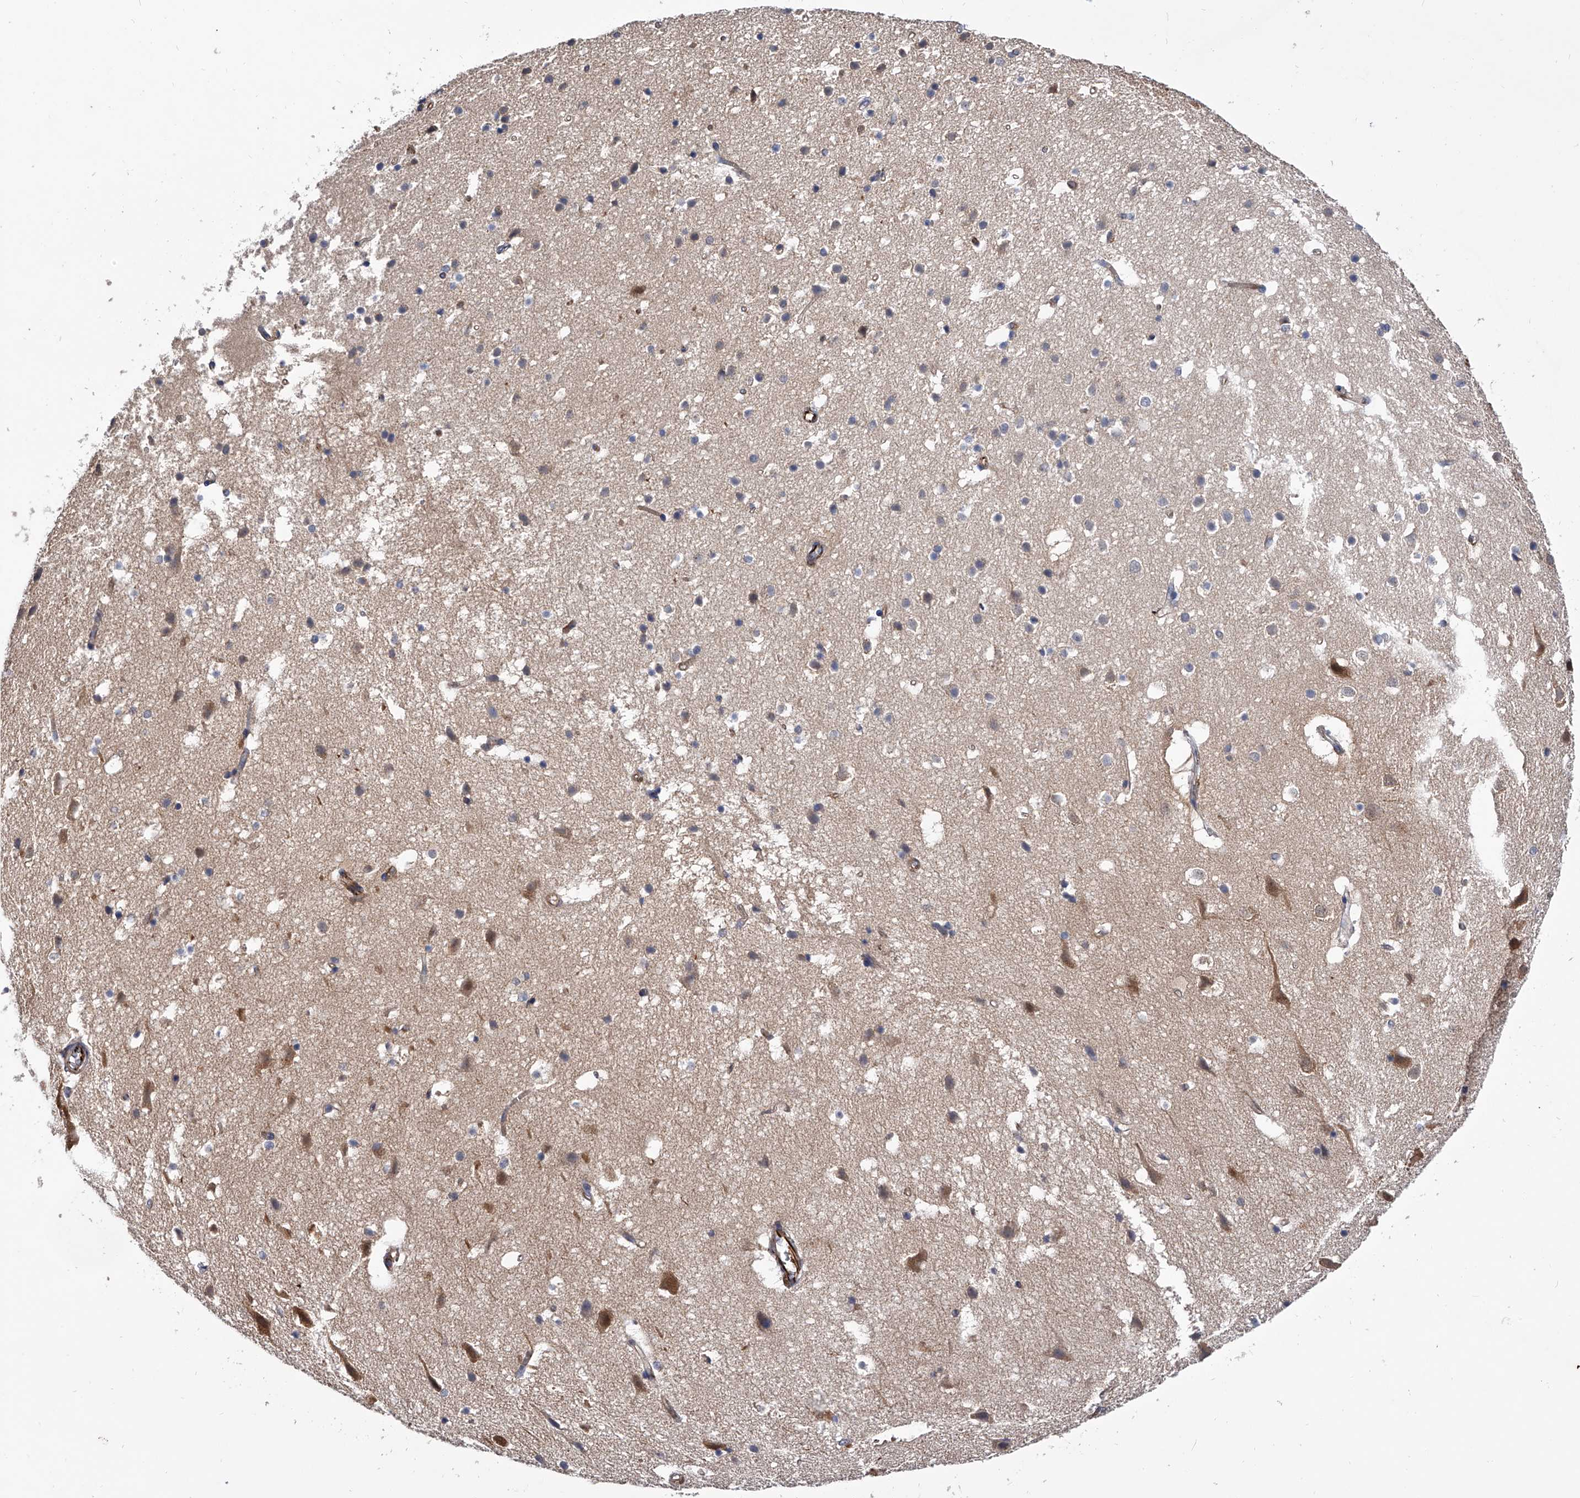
{"staining": {"intensity": "moderate", "quantity": ">75%", "location": "cytoplasmic/membranous"}, "tissue": "cerebral cortex", "cell_type": "Endothelial cells", "image_type": "normal", "snomed": [{"axis": "morphology", "description": "Normal tissue, NOS"}, {"axis": "topography", "description": "Cerebral cortex"}], "caption": "The immunohistochemical stain labels moderate cytoplasmic/membranous staining in endothelial cells of unremarkable cerebral cortex.", "gene": "EFCAB7", "patient": {"sex": "male", "age": 54}}